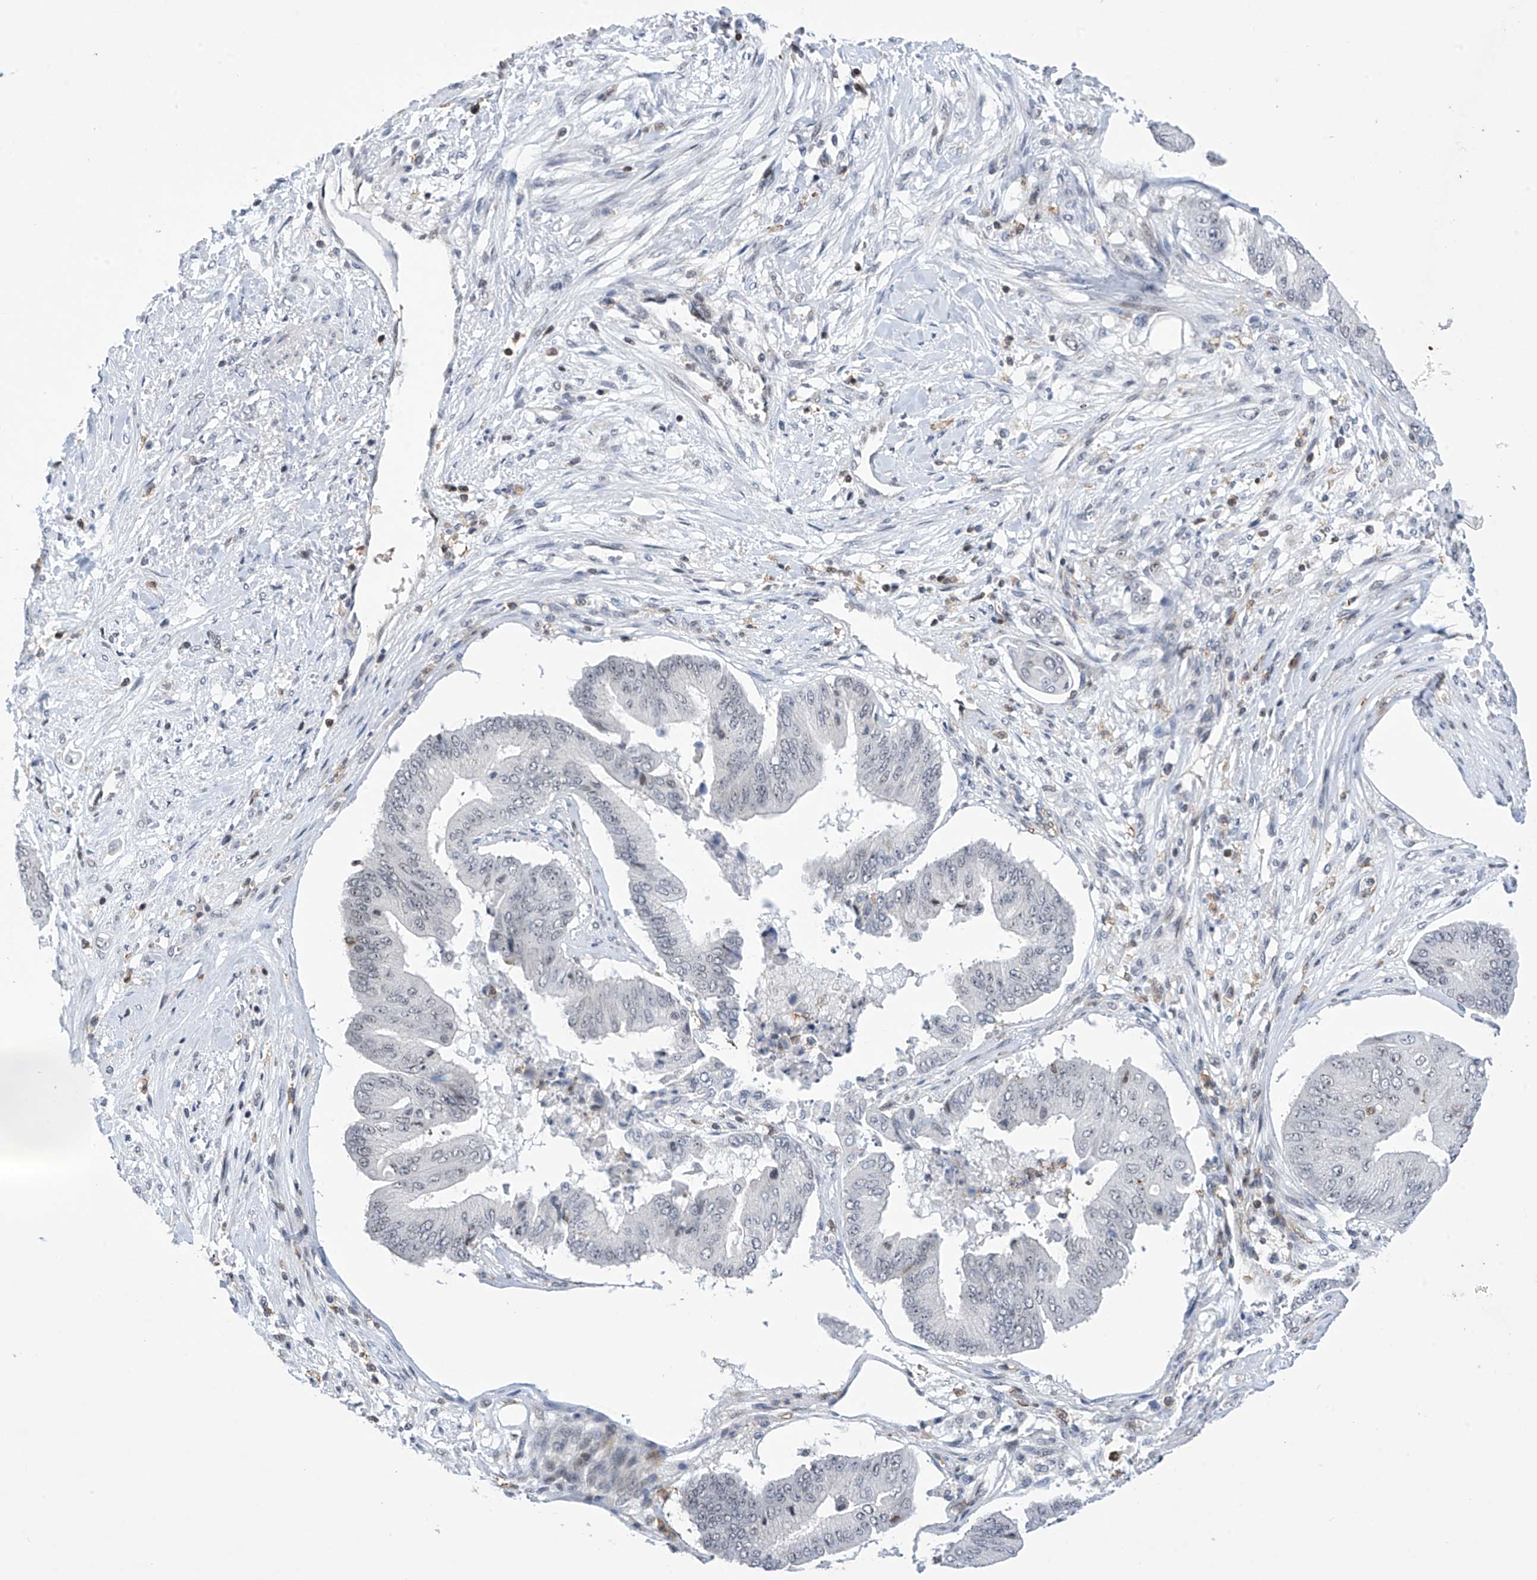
{"staining": {"intensity": "negative", "quantity": "none", "location": "none"}, "tissue": "pancreatic cancer", "cell_type": "Tumor cells", "image_type": "cancer", "snomed": [{"axis": "morphology", "description": "Adenocarcinoma, NOS"}, {"axis": "topography", "description": "Pancreas"}], "caption": "DAB immunohistochemical staining of human pancreatic adenocarcinoma reveals no significant positivity in tumor cells. The staining is performed using DAB brown chromogen with nuclei counter-stained in using hematoxylin.", "gene": "MSL3", "patient": {"sex": "female", "age": 77}}